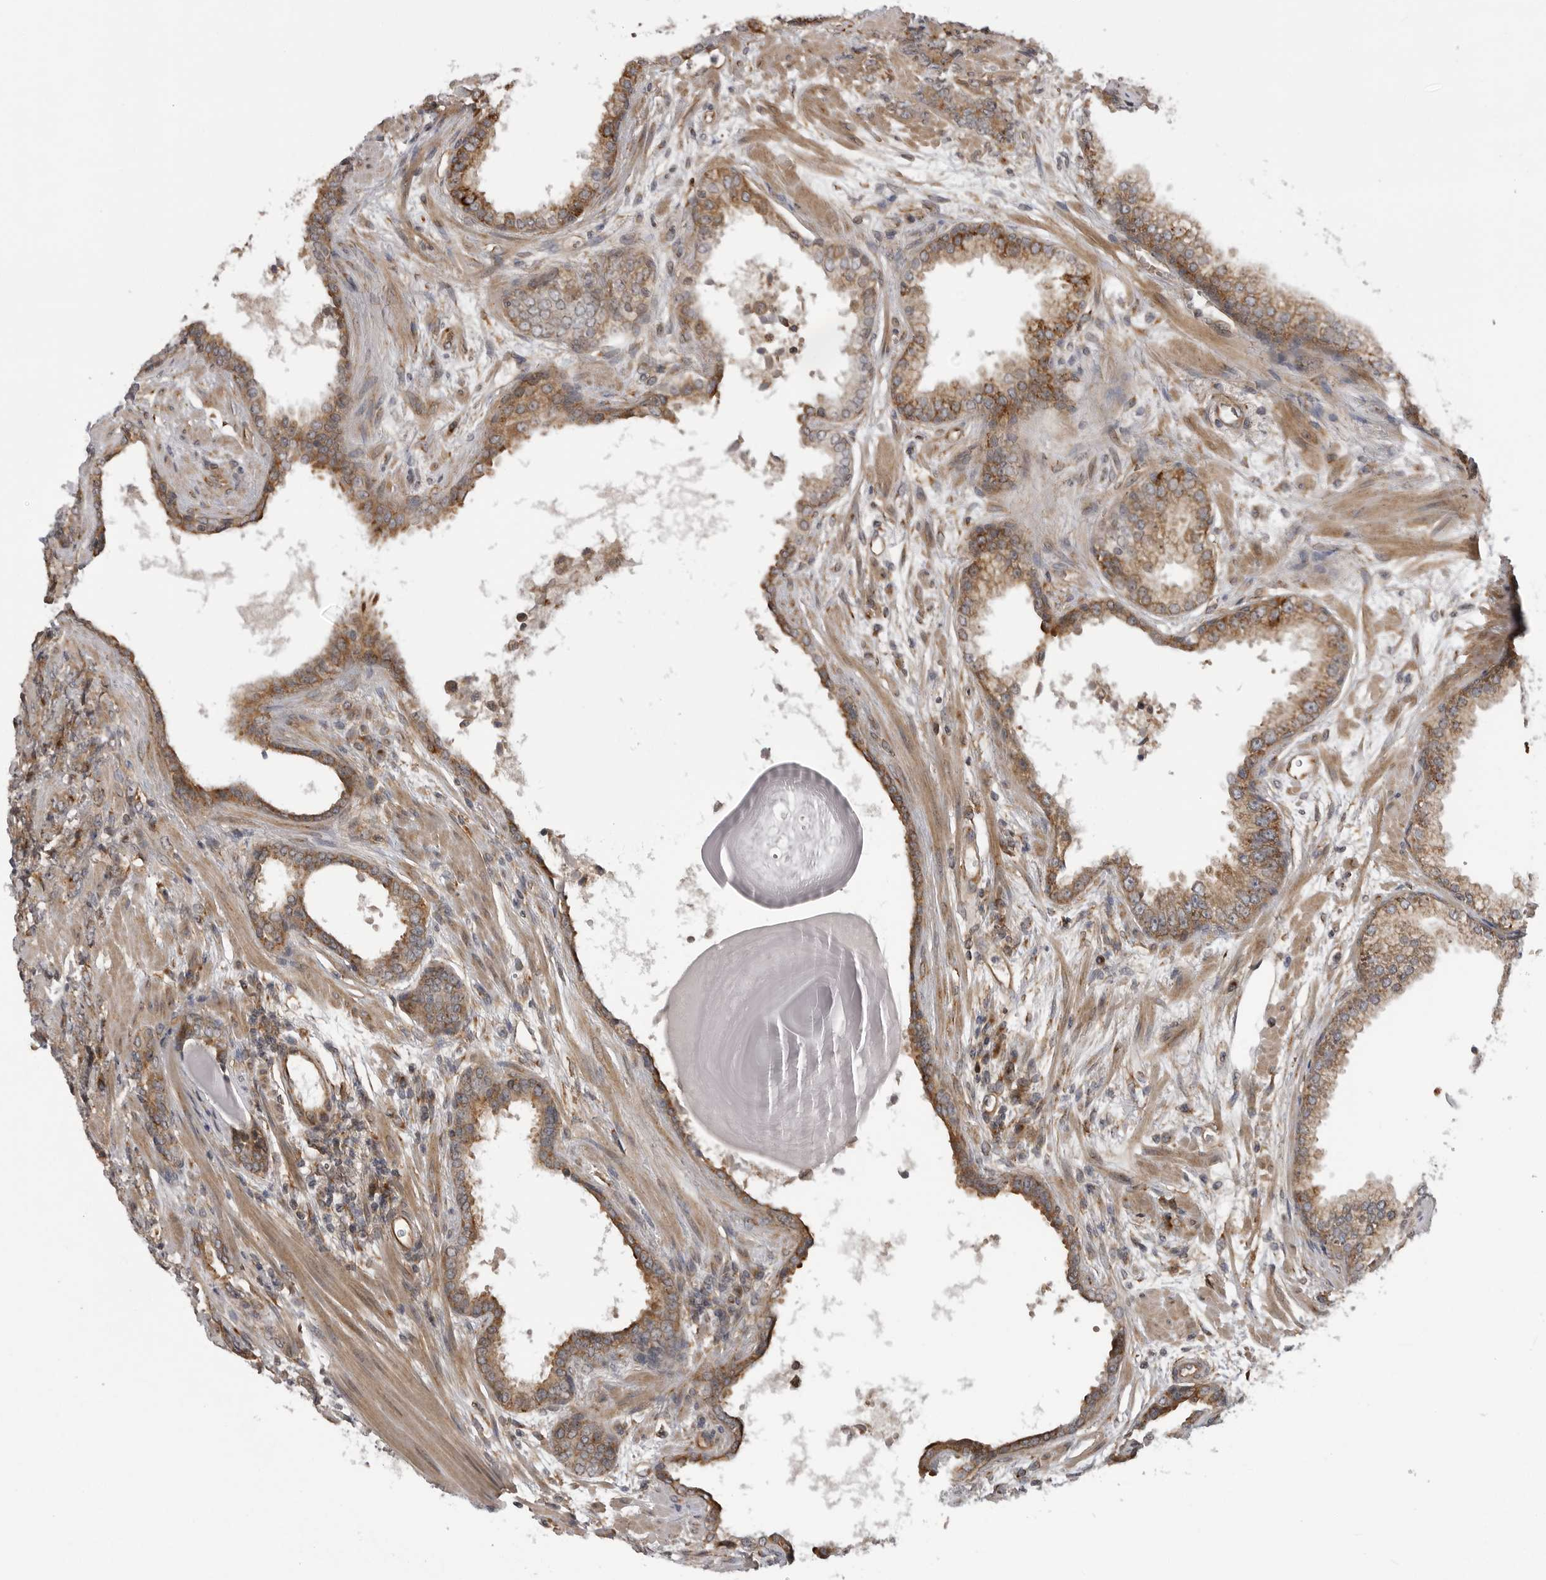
{"staining": {"intensity": "moderate", "quantity": ">75%", "location": "cytoplasmic/membranous"}, "tissue": "prostate cancer", "cell_type": "Tumor cells", "image_type": "cancer", "snomed": [{"axis": "morphology", "description": "Adenocarcinoma, High grade"}, {"axis": "topography", "description": "Prostate"}], "caption": "Protein analysis of adenocarcinoma (high-grade) (prostate) tissue displays moderate cytoplasmic/membranous expression in about >75% of tumor cells. The staining is performed using DAB (3,3'-diaminobenzidine) brown chromogen to label protein expression. The nuclei are counter-stained blue using hematoxylin.", "gene": "LRRC45", "patient": {"sex": "male", "age": 62}}